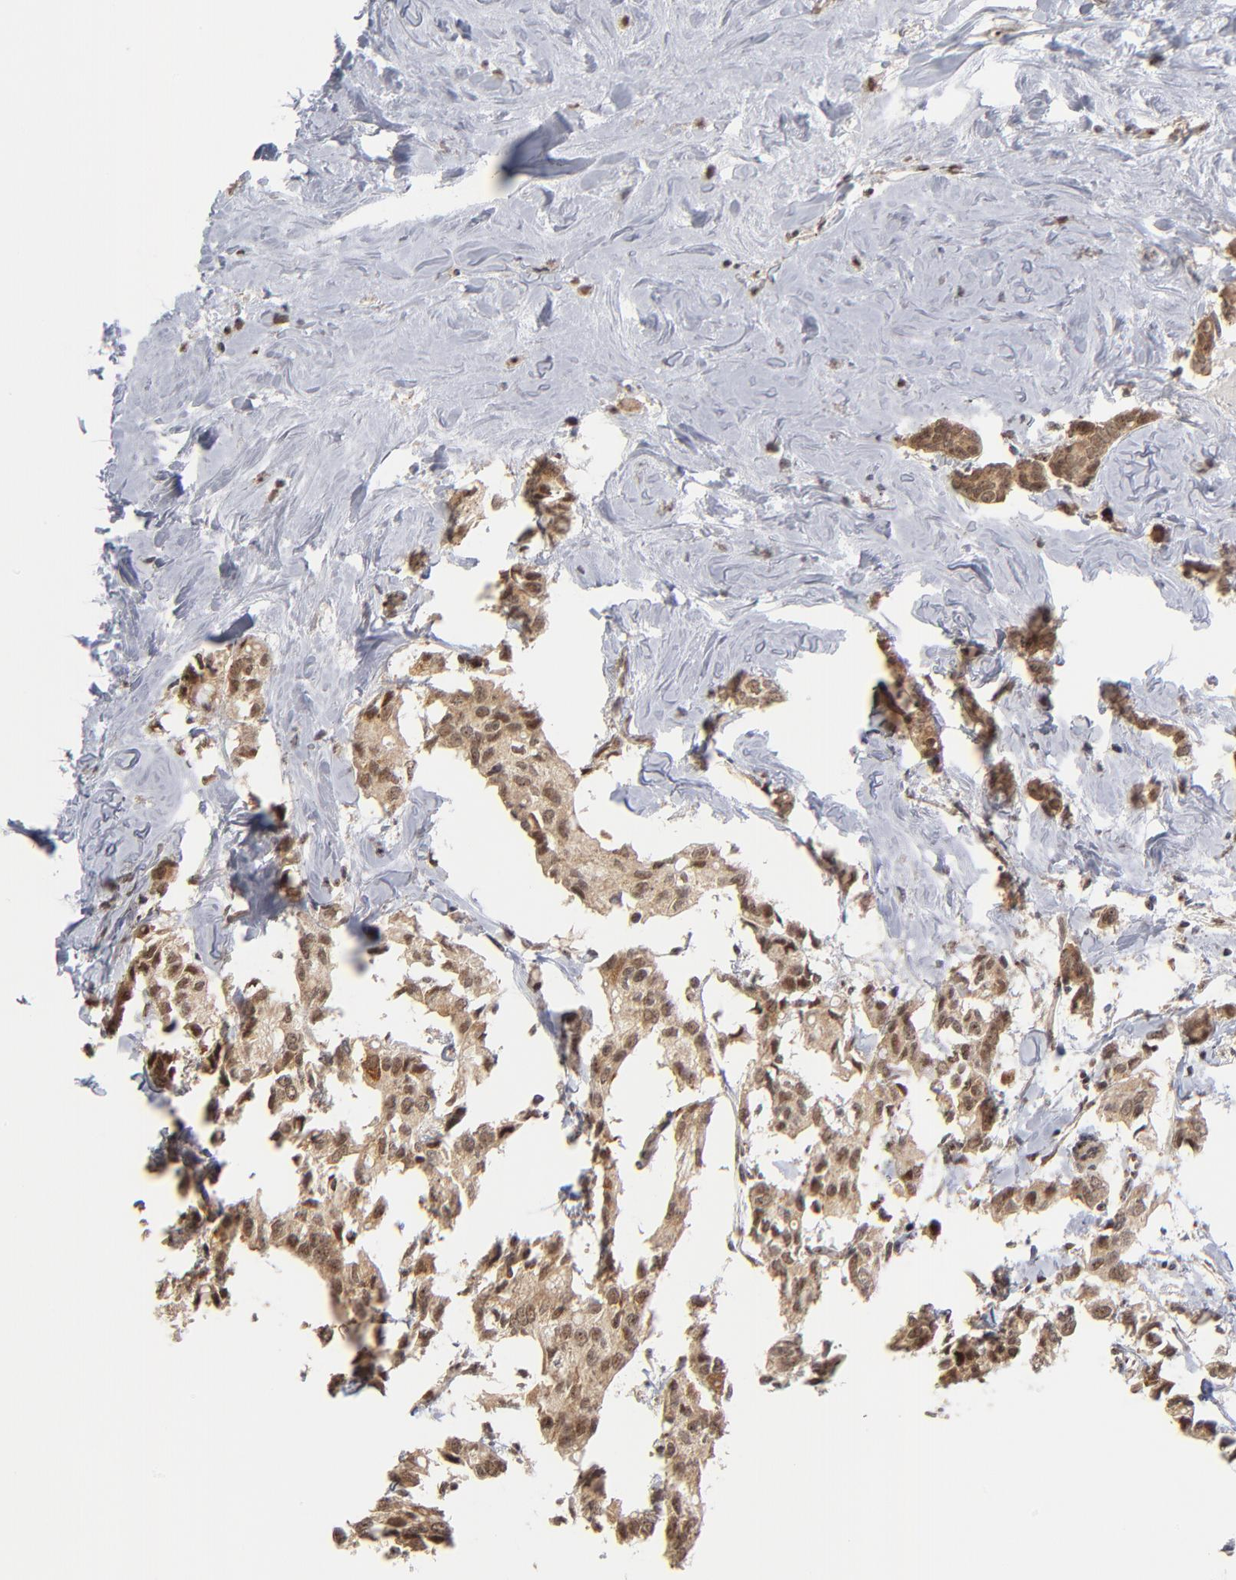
{"staining": {"intensity": "weak", "quantity": ">75%", "location": "cytoplasmic/membranous,nuclear"}, "tissue": "breast cancer", "cell_type": "Tumor cells", "image_type": "cancer", "snomed": [{"axis": "morphology", "description": "Duct carcinoma"}, {"axis": "topography", "description": "Breast"}], "caption": "A brown stain labels weak cytoplasmic/membranous and nuclear expression of a protein in infiltrating ductal carcinoma (breast) tumor cells.", "gene": "ZNF419", "patient": {"sex": "female", "age": 84}}